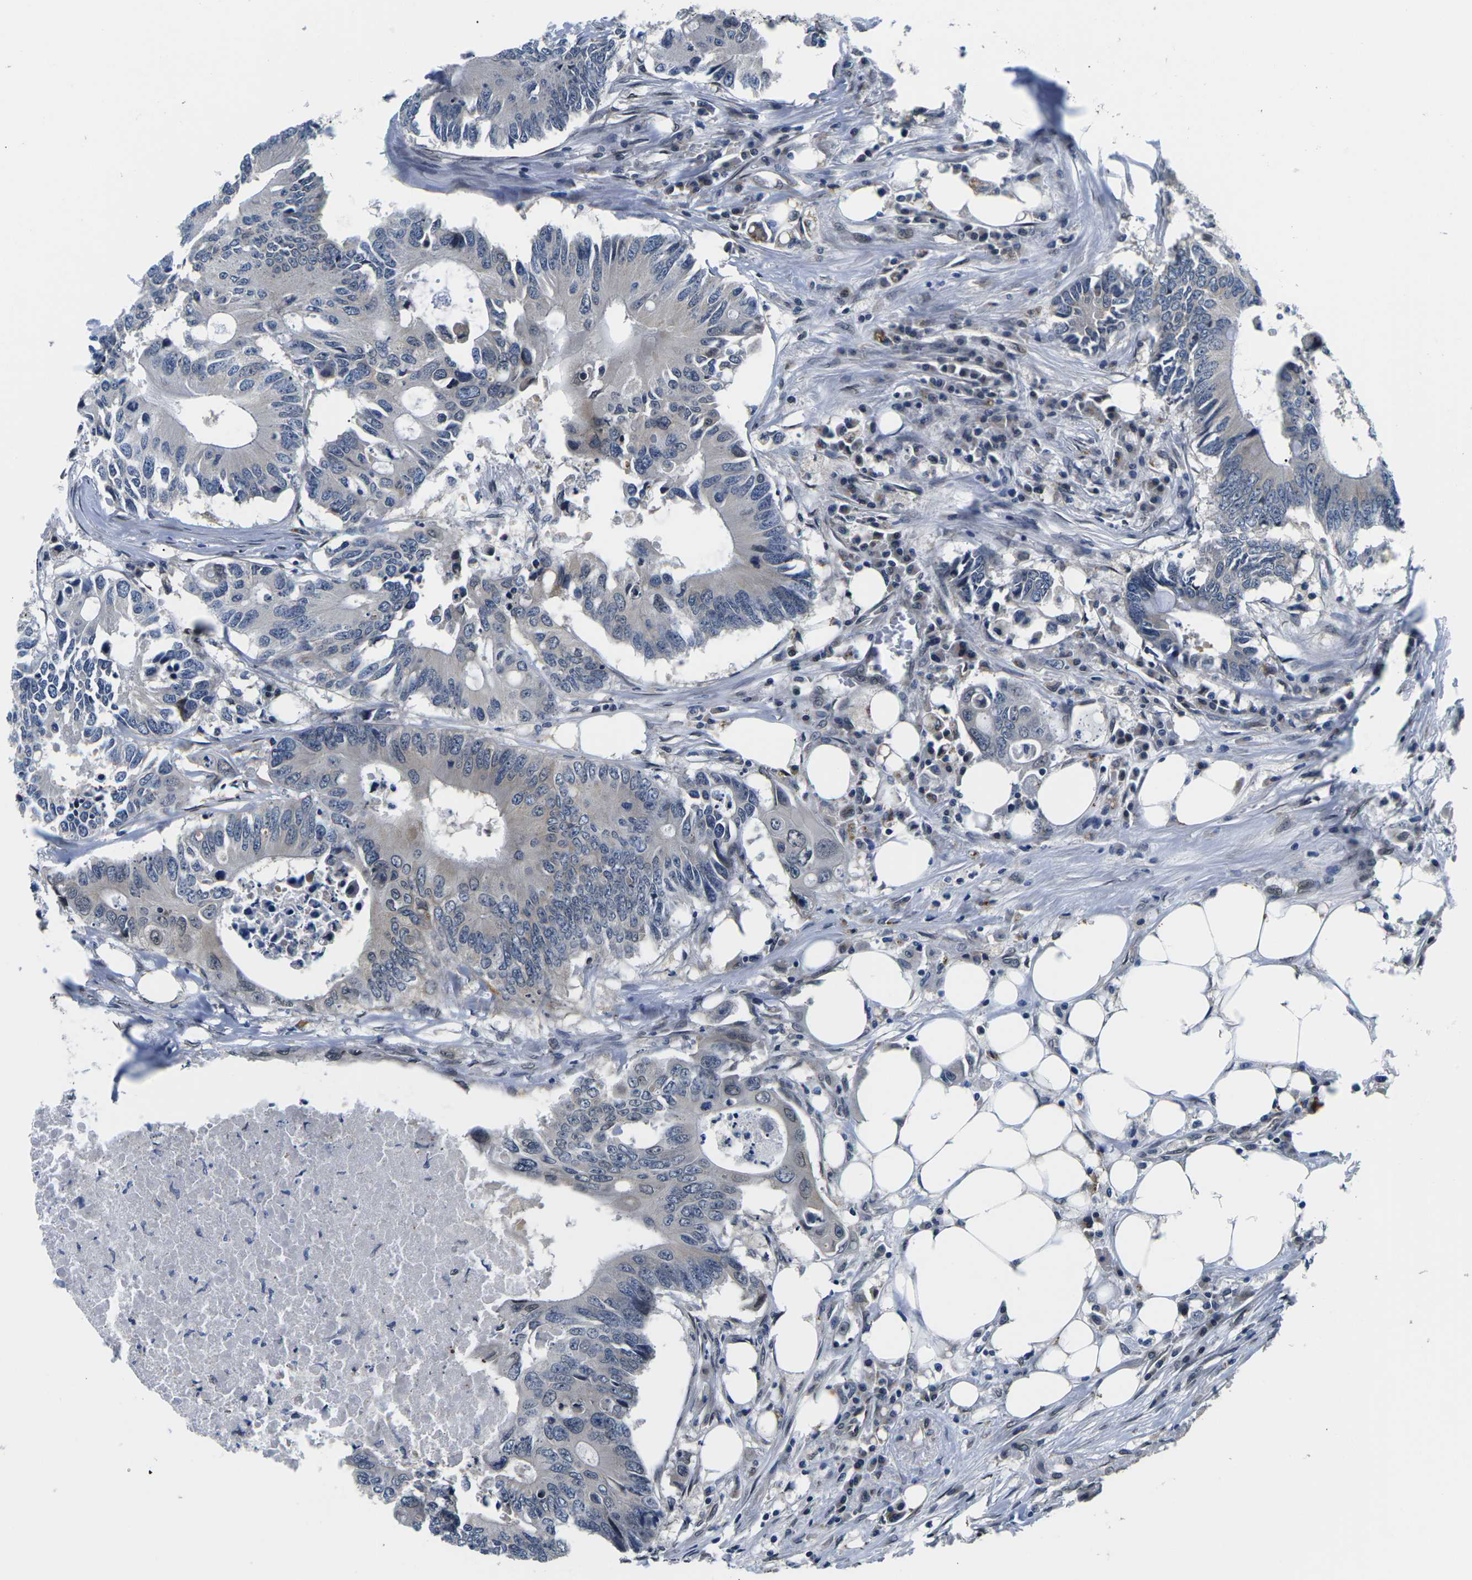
{"staining": {"intensity": "negative", "quantity": "none", "location": "none"}, "tissue": "colorectal cancer", "cell_type": "Tumor cells", "image_type": "cancer", "snomed": [{"axis": "morphology", "description": "Adenocarcinoma, NOS"}, {"axis": "topography", "description": "Colon"}], "caption": "Tumor cells show no significant staining in colorectal cancer (adenocarcinoma).", "gene": "SNX10", "patient": {"sex": "male", "age": 71}}